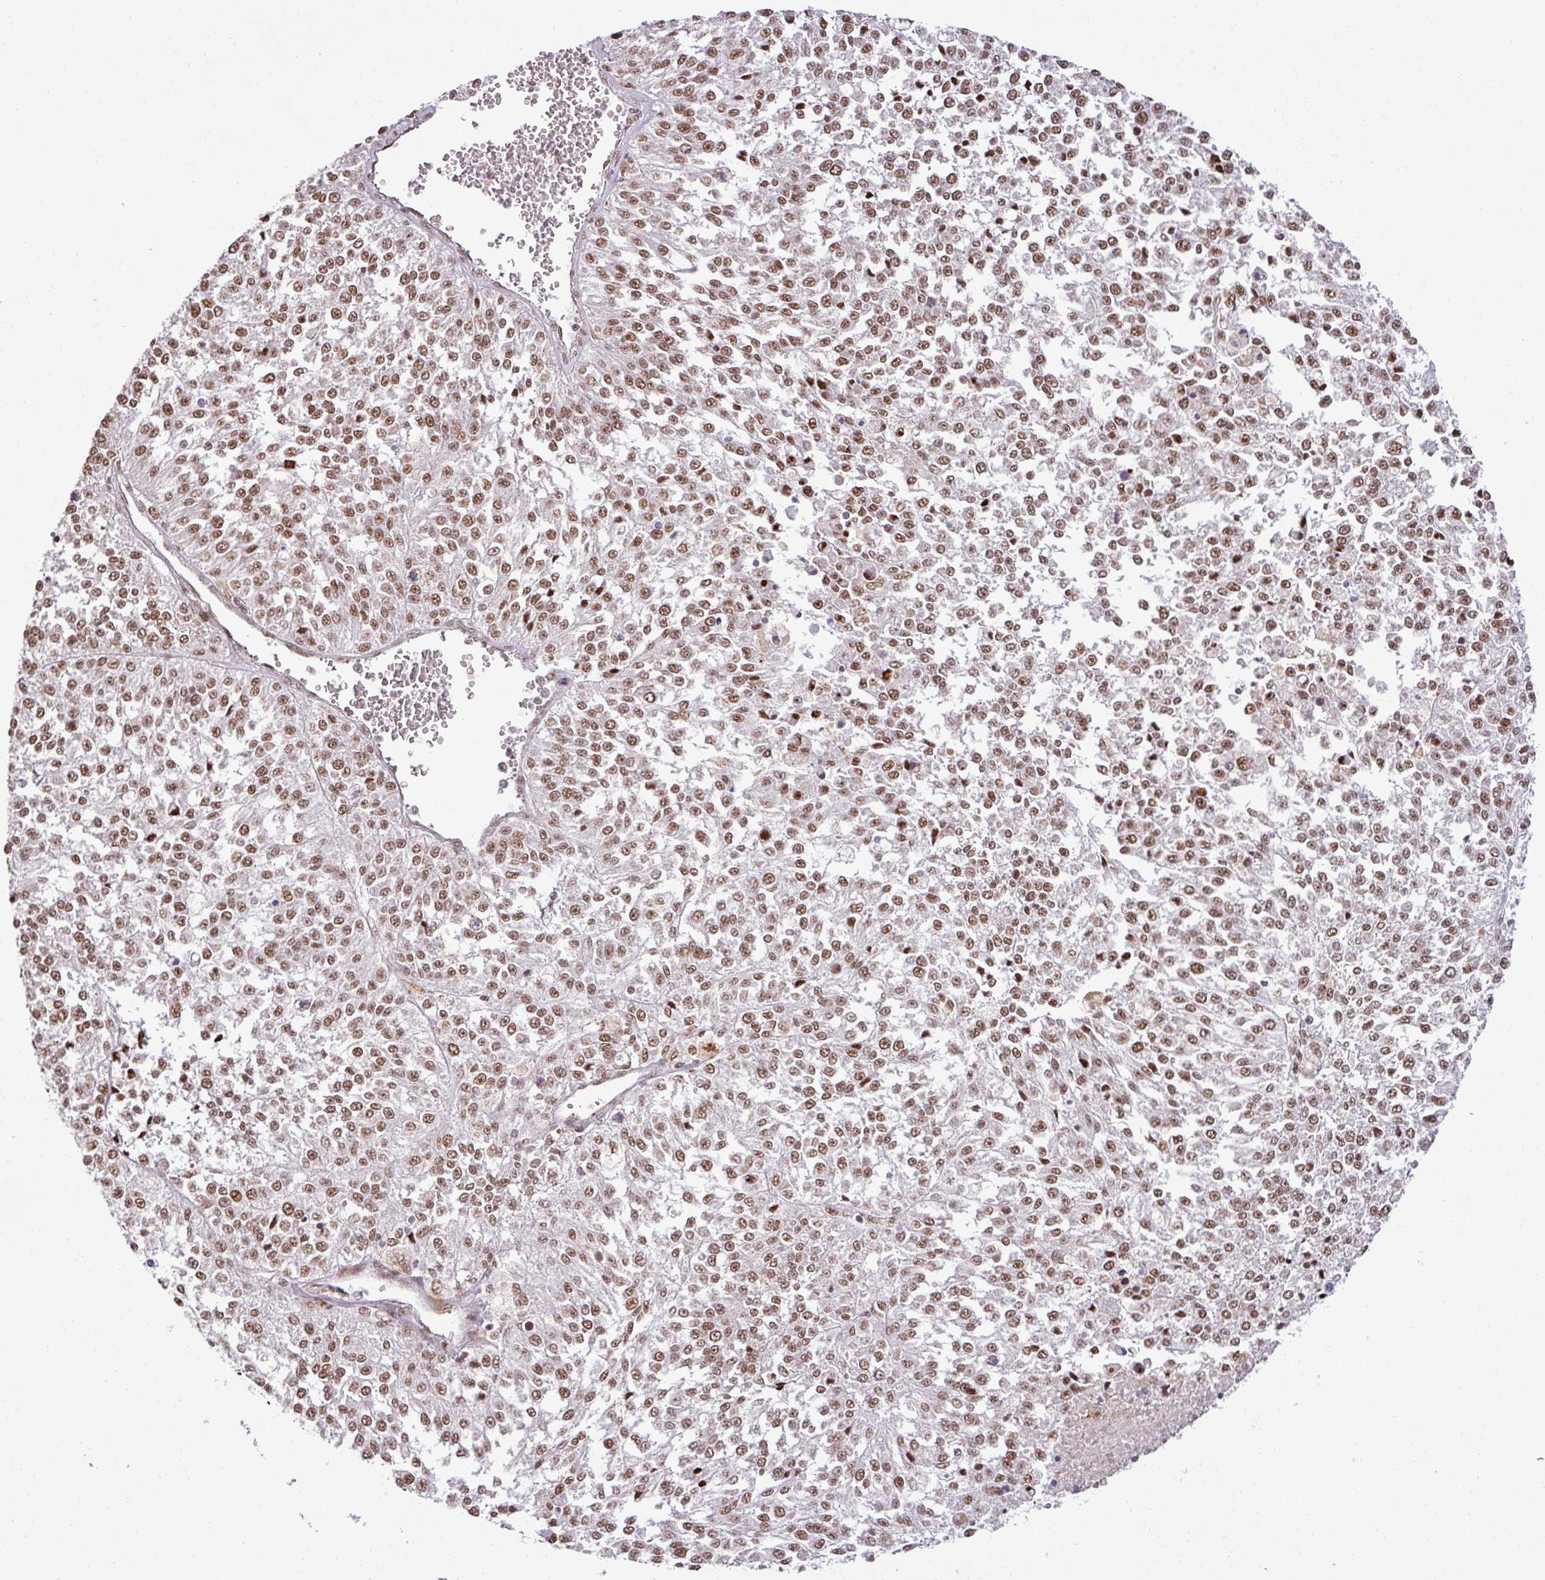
{"staining": {"intensity": "moderate", "quantity": ">75%", "location": "nuclear"}, "tissue": "melanoma", "cell_type": "Tumor cells", "image_type": "cancer", "snomed": [{"axis": "morphology", "description": "Malignant melanoma, NOS"}, {"axis": "topography", "description": "Skin"}], "caption": "IHC staining of malignant melanoma, which shows medium levels of moderate nuclear staining in about >75% of tumor cells indicating moderate nuclear protein expression. The staining was performed using DAB (3,3'-diaminobenzidine) (brown) for protein detection and nuclei were counterstained in hematoxylin (blue).", "gene": "PTPN20", "patient": {"sex": "female", "age": 64}}